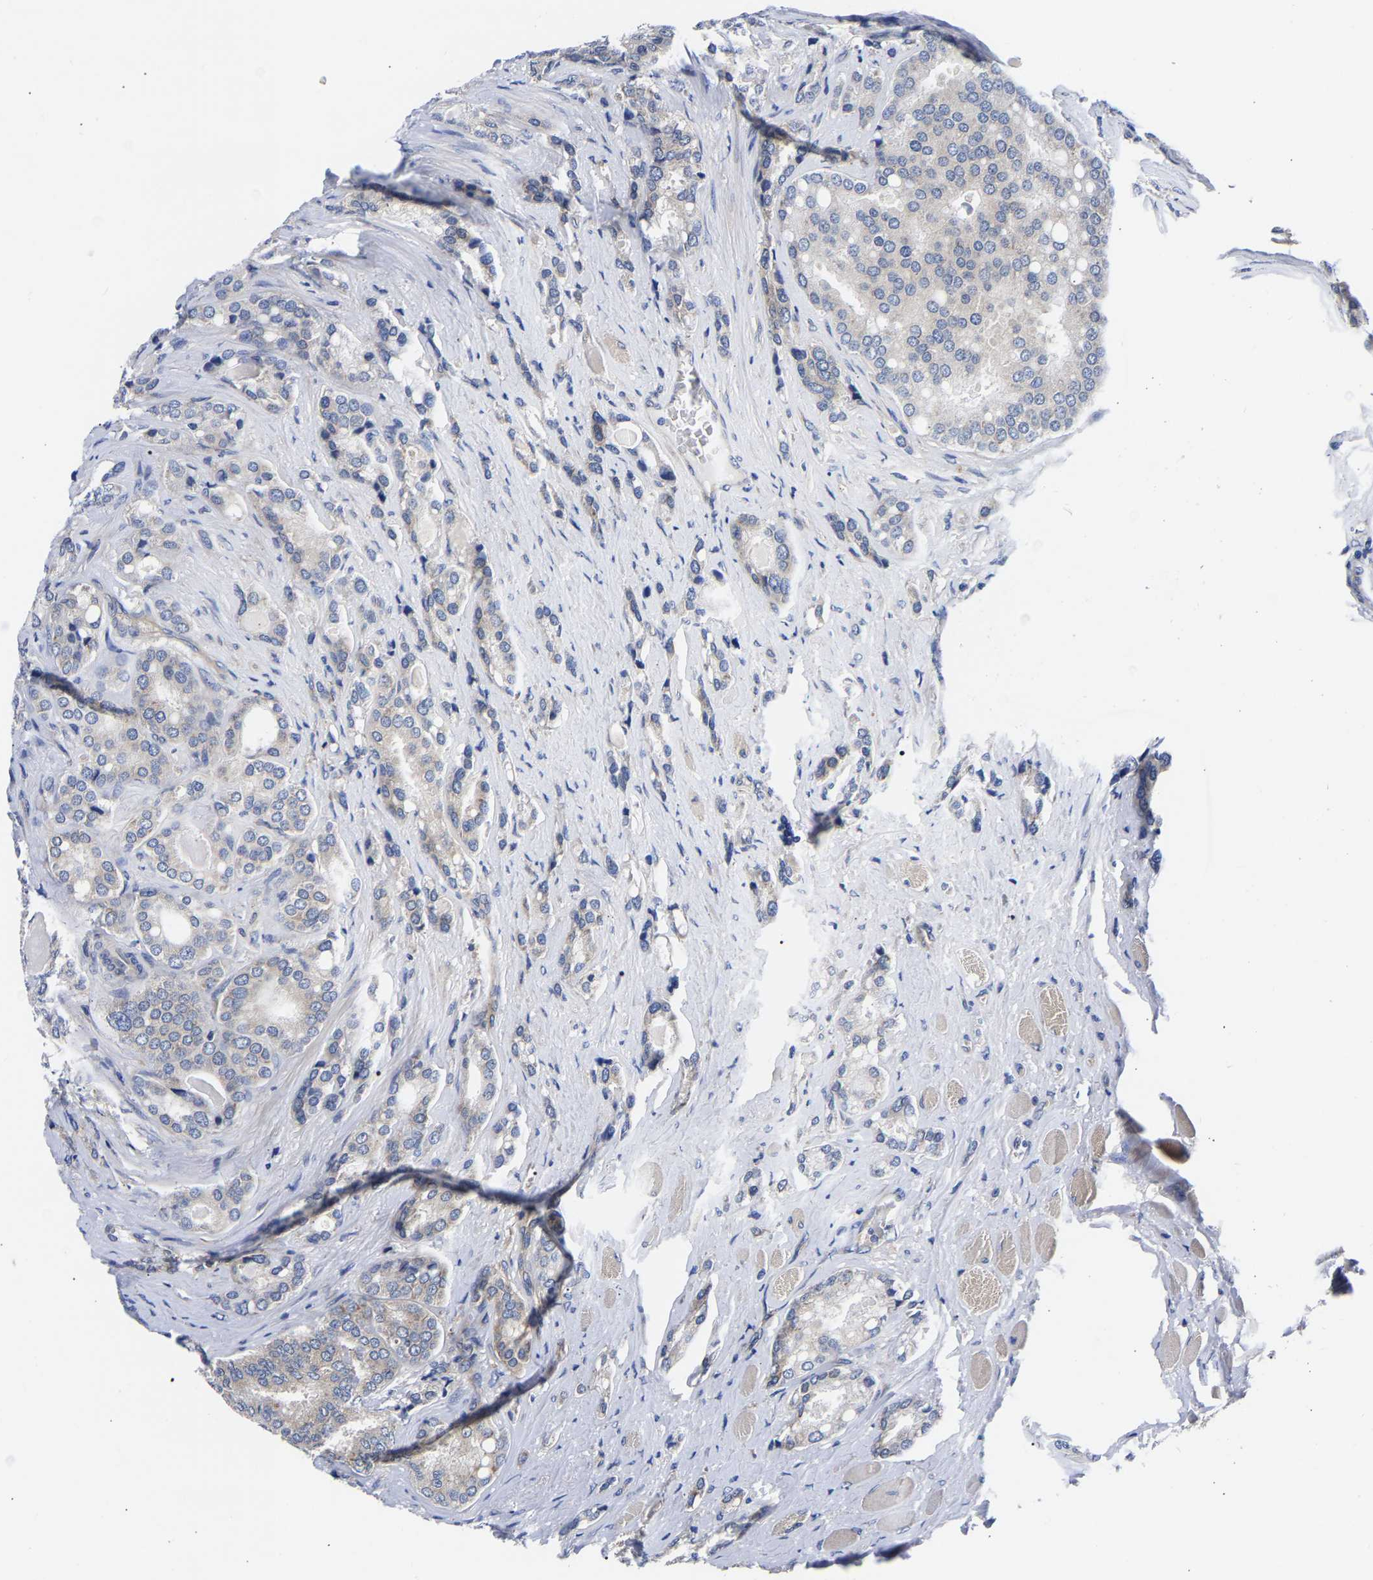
{"staining": {"intensity": "negative", "quantity": "none", "location": "none"}, "tissue": "prostate cancer", "cell_type": "Tumor cells", "image_type": "cancer", "snomed": [{"axis": "morphology", "description": "Adenocarcinoma, High grade"}, {"axis": "topography", "description": "Prostate"}], "caption": "Immunohistochemical staining of prostate cancer shows no significant expression in tumor cells.", "gene": "CCDC6", "patient": {"sex": "male", "age": 50}}